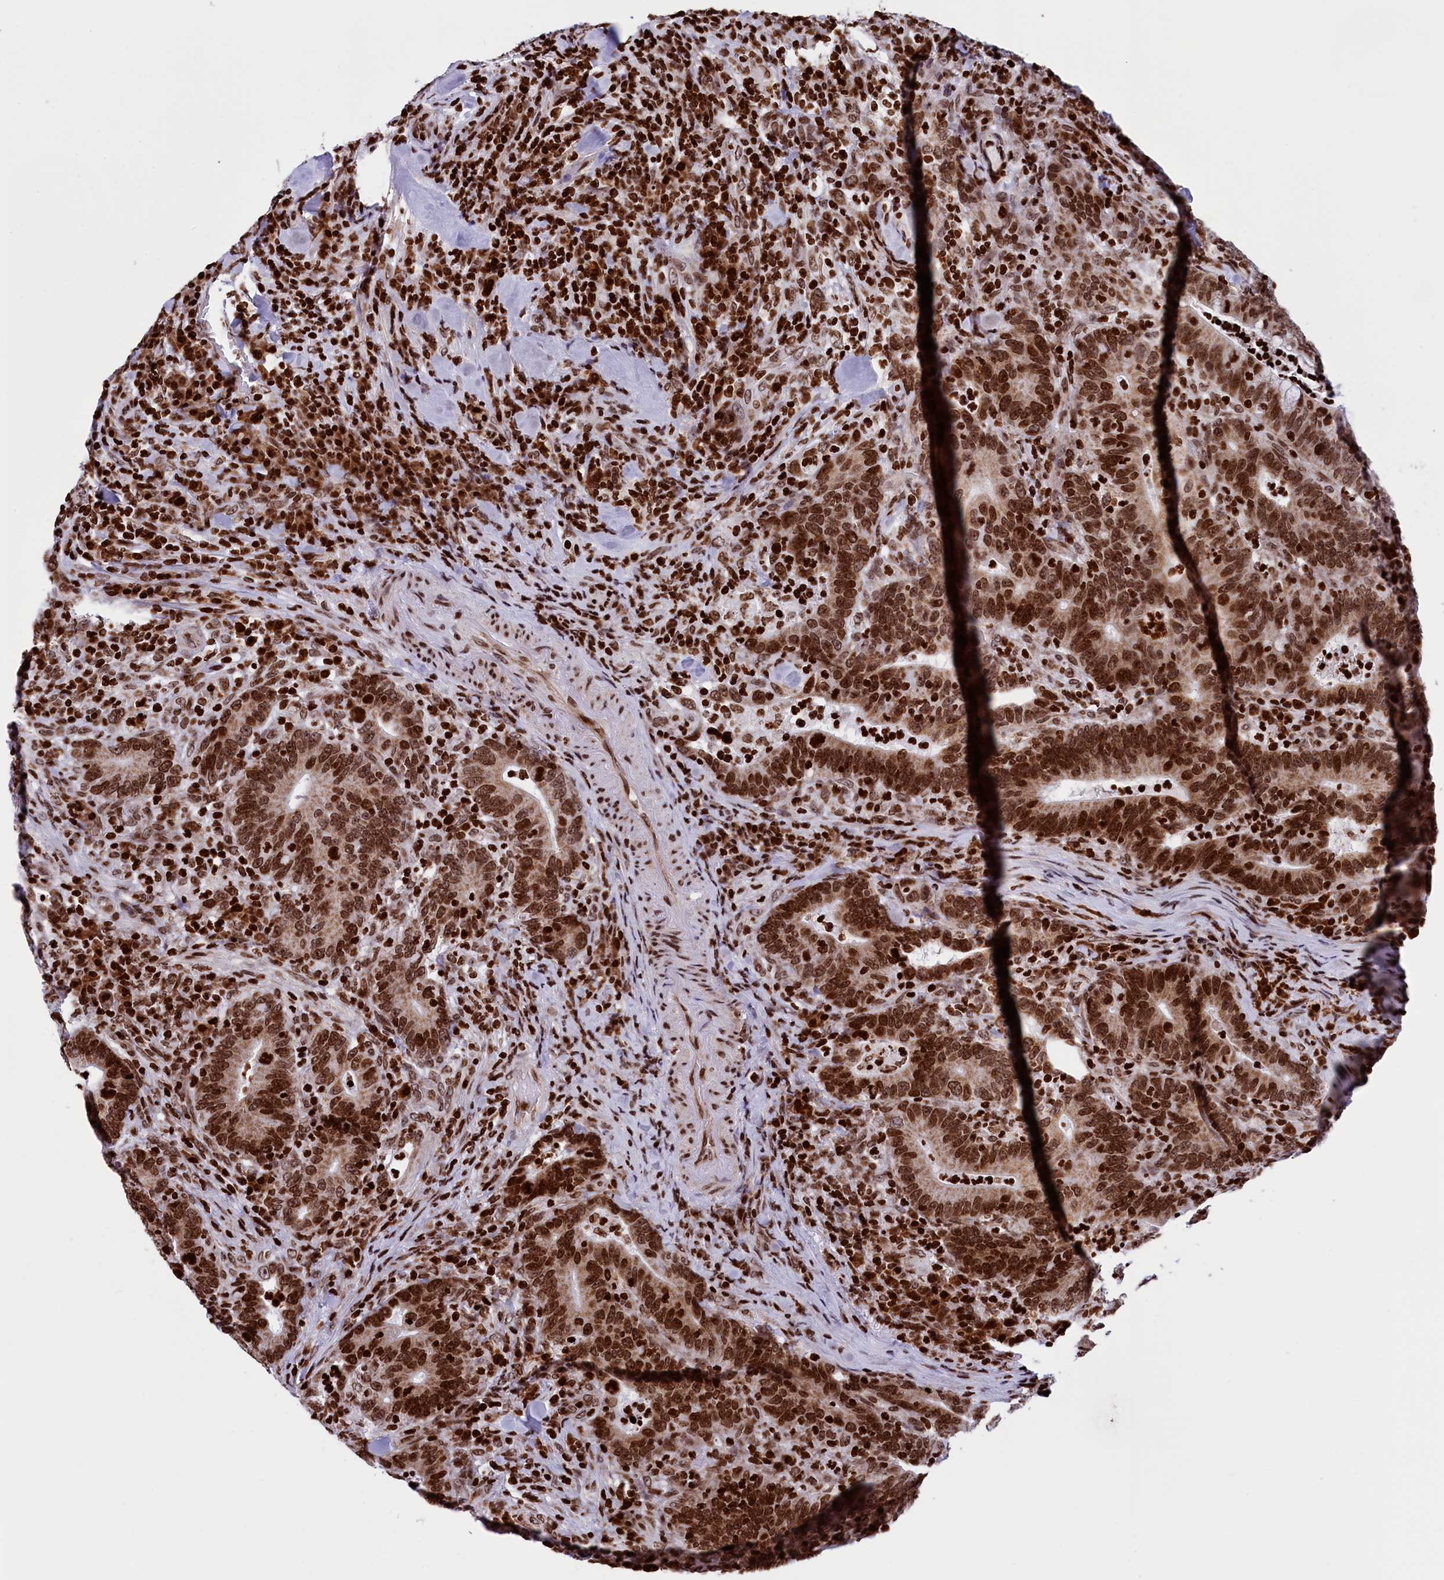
{"staining": {"intensity": "moderate", "quantity": ">75%", "location": "nuclear"}, "tissue": "colorectal cancer", "cell_type": "Tumor cells", "image_type": "cancer", "snomed": [{"axis": "morphology", "description": "Adenocarcinoma, NOS"}, {"axis": "topography", "description": "Colon"}], "caption": "Immunohistochemistry photomicrograph of neoplastic tissue: human colorectal cancer (adenocarcinoma) stained using immunohistochemistry (IHC) shows medium levels of moderate protein expression localized specifically in the nuclear of tumor cells, appearing as a nuclear brown color.", "gene": "TIMM29", "patient": {"sex": "female", "age": 66}}